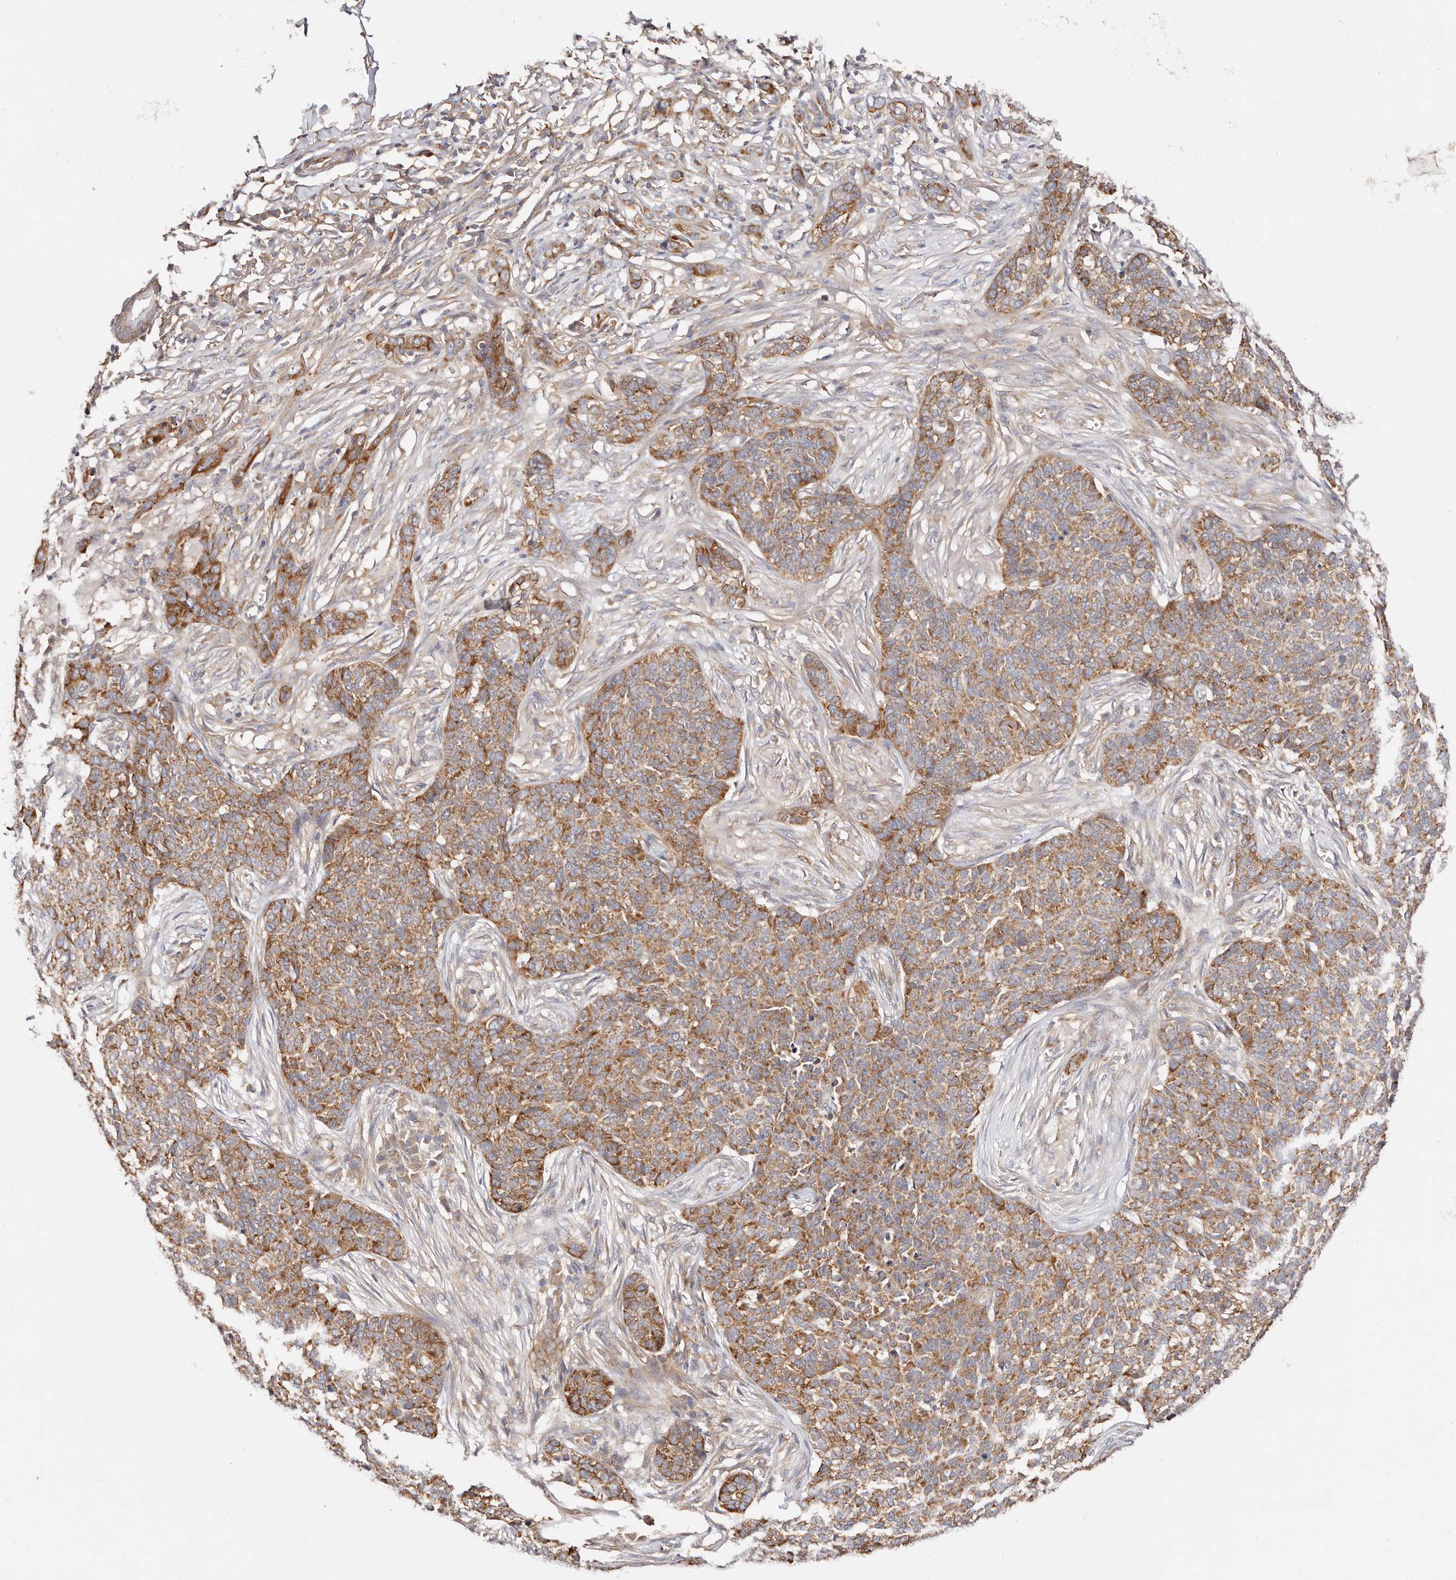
{"staining": {"intensity": "moderate", "quantity": ">75%", "location": "cytoplasmic/membranous"}, "tissue": "skin cancer", "cell_type": "Tumor cells", "image_type": "cancer", "snomed": [{"axis": "morphology", "description": "Basal cell carcinoma"}, {"axis": "topography", "description": "Skin"}], "caption": "A high-resolution micrograph shows IHC staining of basal cell carcinoma (skin), which displays moderate cytoplasmic/membranous positivity in approximately >75% of tumor cells.", "gene": "GNA13", "patient": {"sex": "male", "age": 85}}